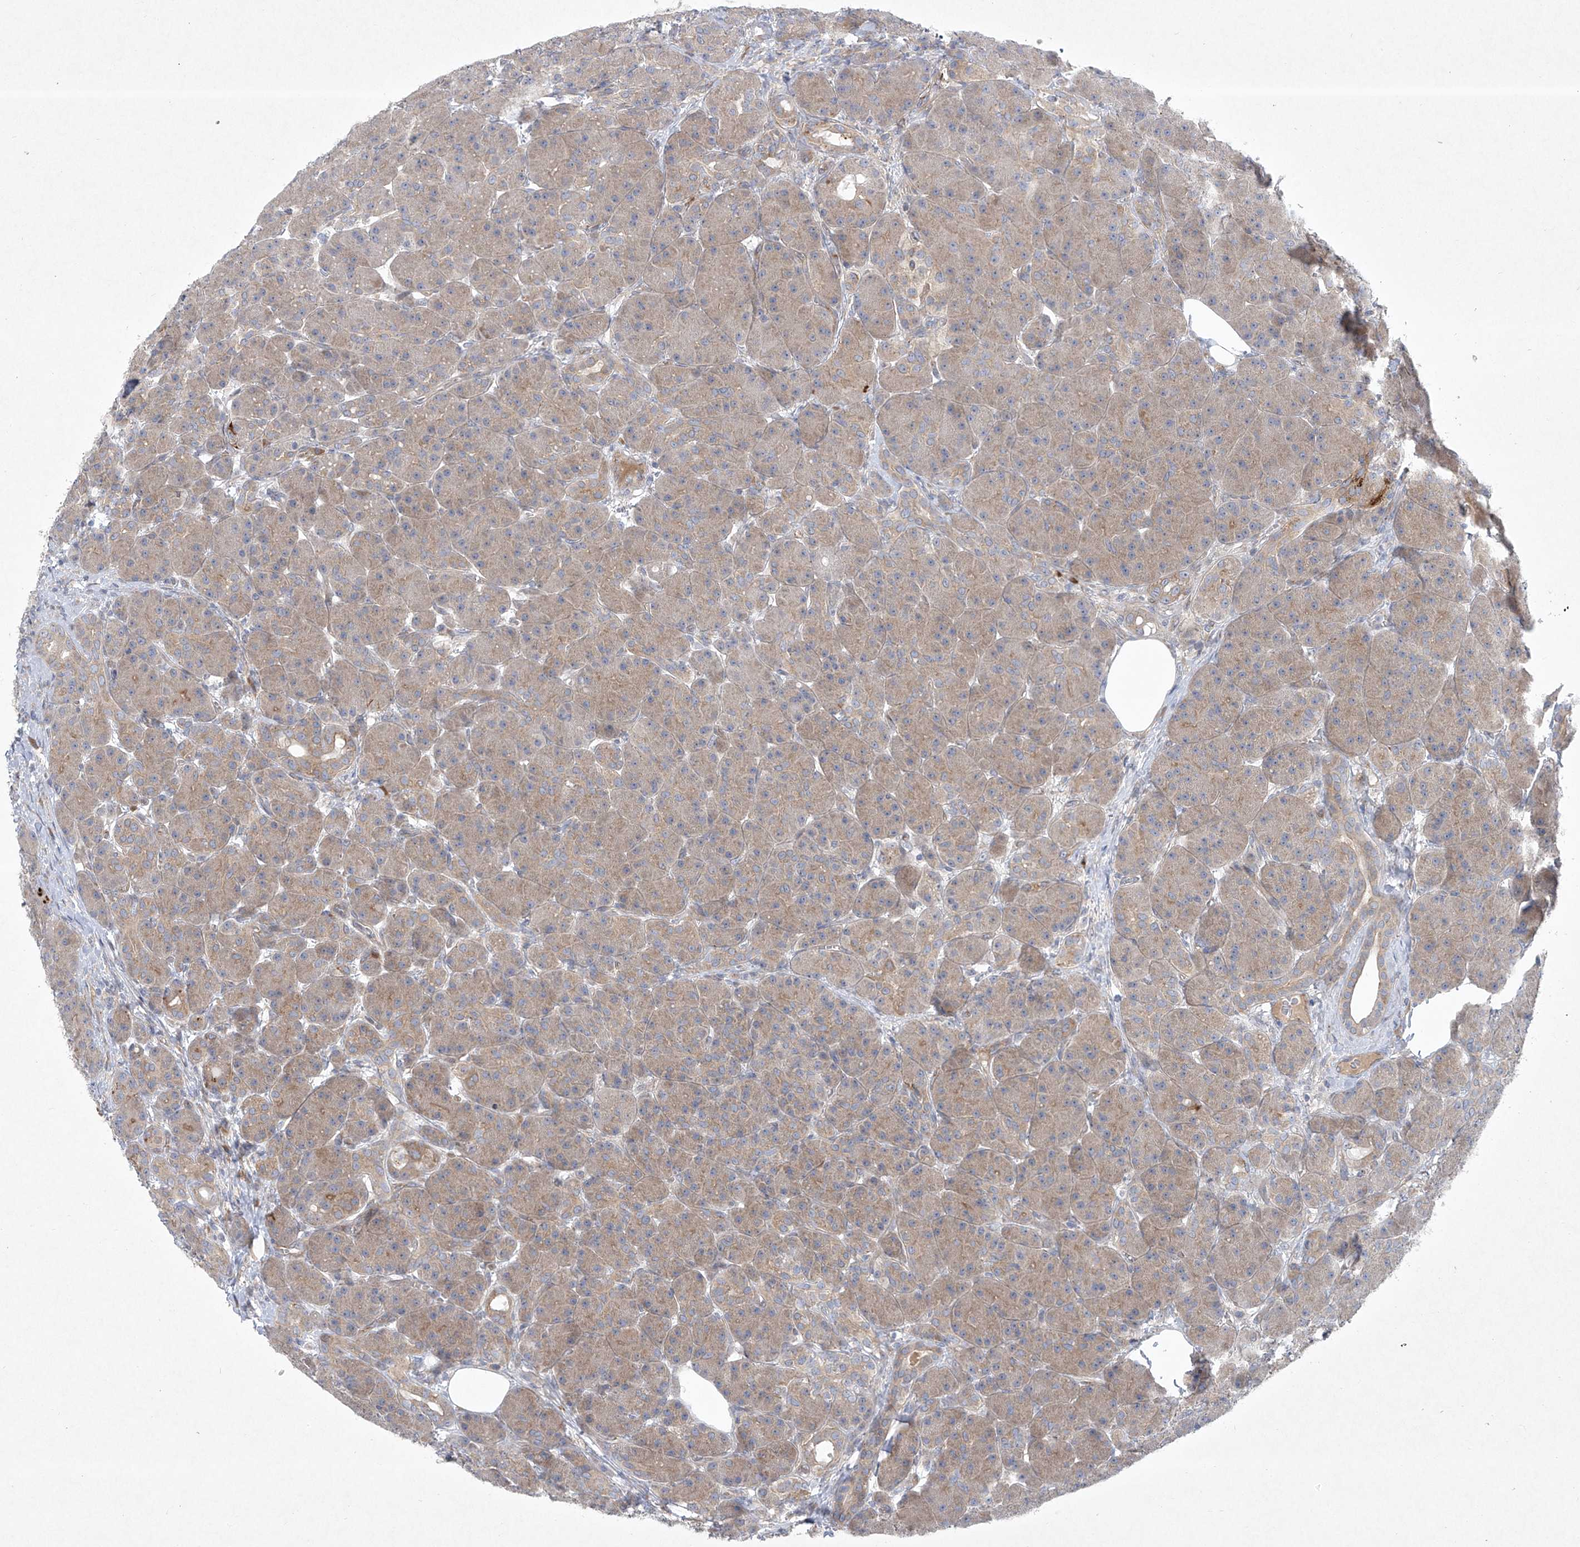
{"staining": {"intensity": "moderate", "quantity": "25%-75%", "location": "cytoplasmic/membranous"}, "tissue": "pancreas", "cell_type": "Exocrine glandular cells", "image_type": "normal", "snomed": [{"axis": "morphology", "description": "Normal tissue, NOS"}, {"axis": "topography", "description": "Pancreas"}], "caption": "Brown immunohistochemical staining in unremarkable pancreas displays moderate cytoplasmic/membranous positivity in approximately 25%-75% of exocrine glandular cells.", "gene": "TJAP1", "patient": {"sex": "male", "age": 63}}